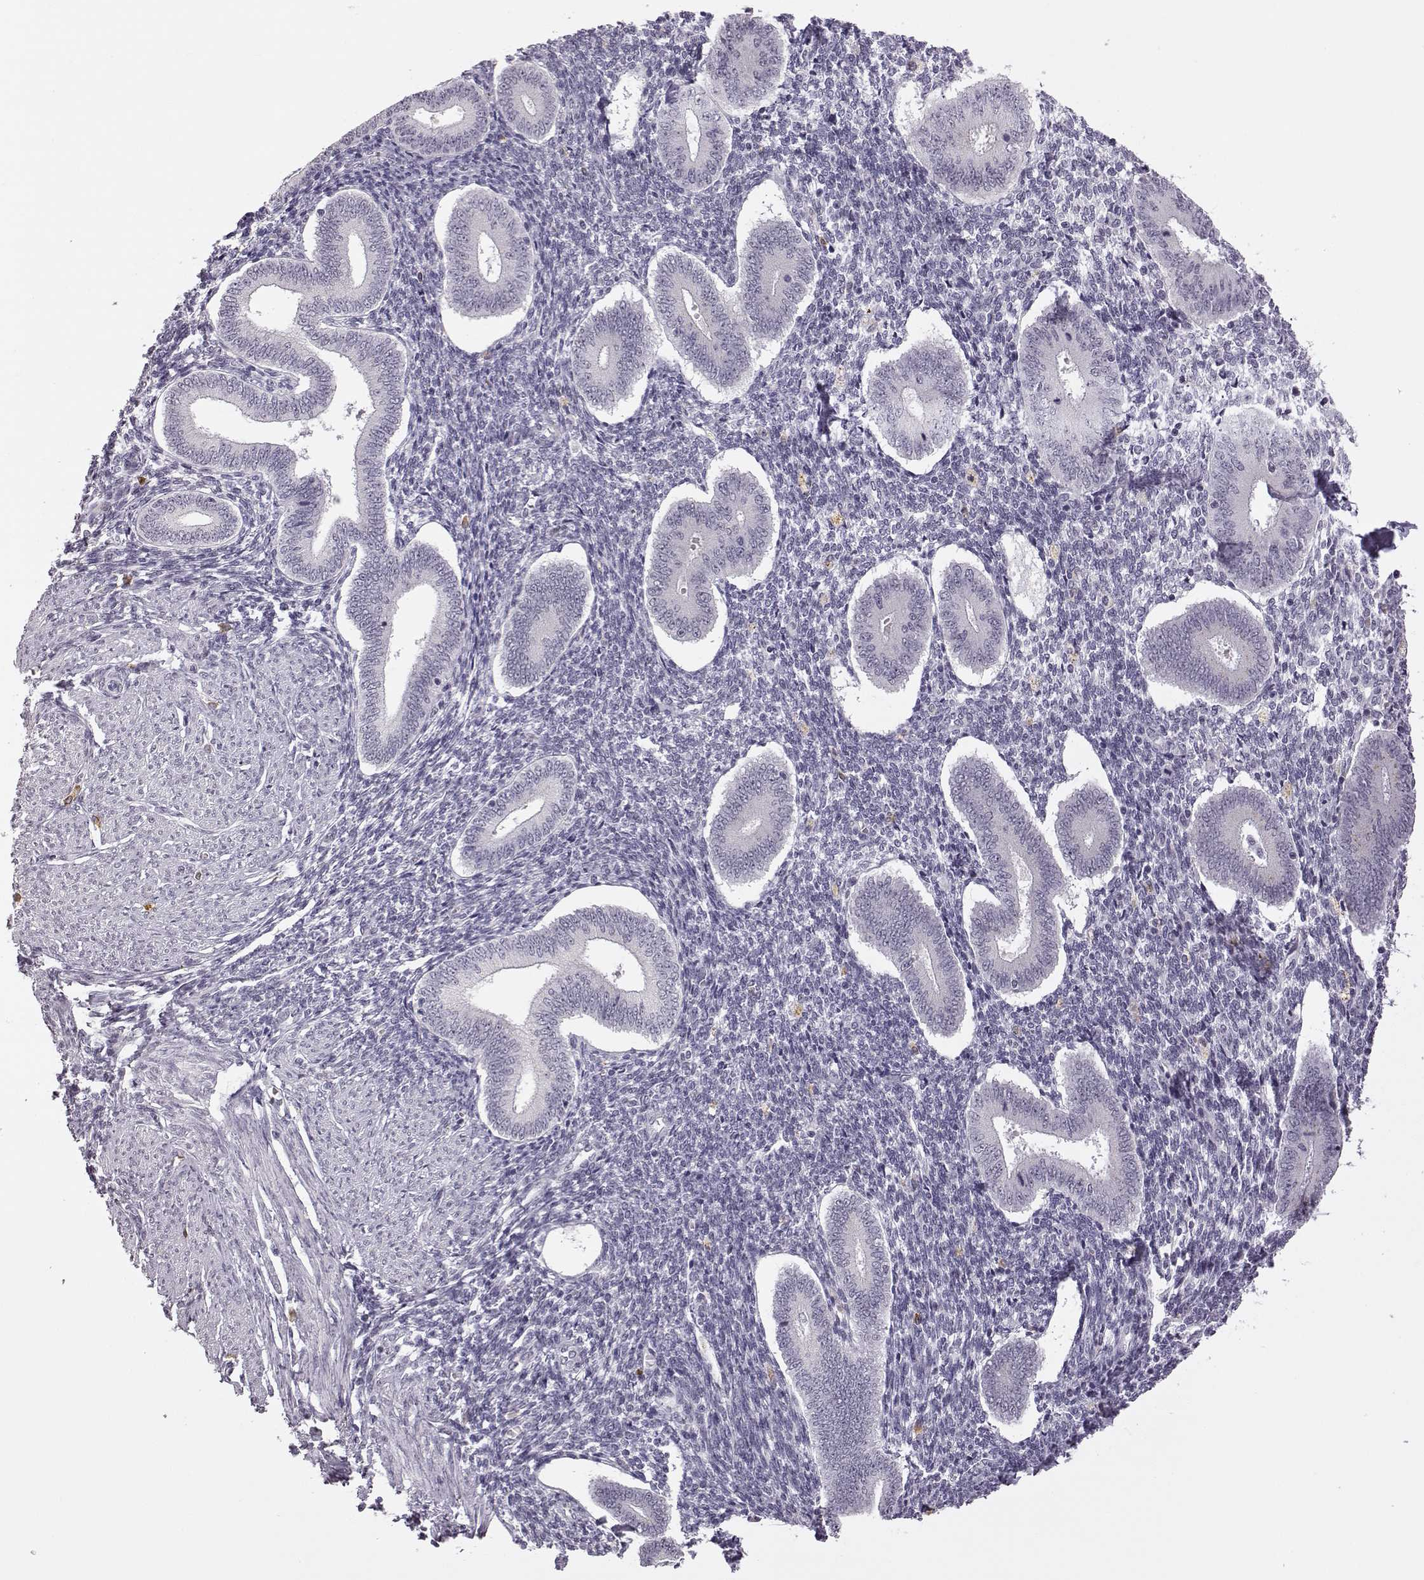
{"staining": {"intensity": "negative", "quantity": "none", "location": "none"}, "tissue": "endometrium", "cell_type": "Cells in endometrial stroma", "image_type": "normal", "snomed": [{"axis": "morphology", "description": "Normal tissue, NOS"}, {"axis": "topography", "description": "Endometrium"}], "caption": "This is an IHC image of normal human endometrium. There is no expression in cells in endometrial stroma.", "gene": "VGF", "patient": {"sex": "female", "age": 40}}